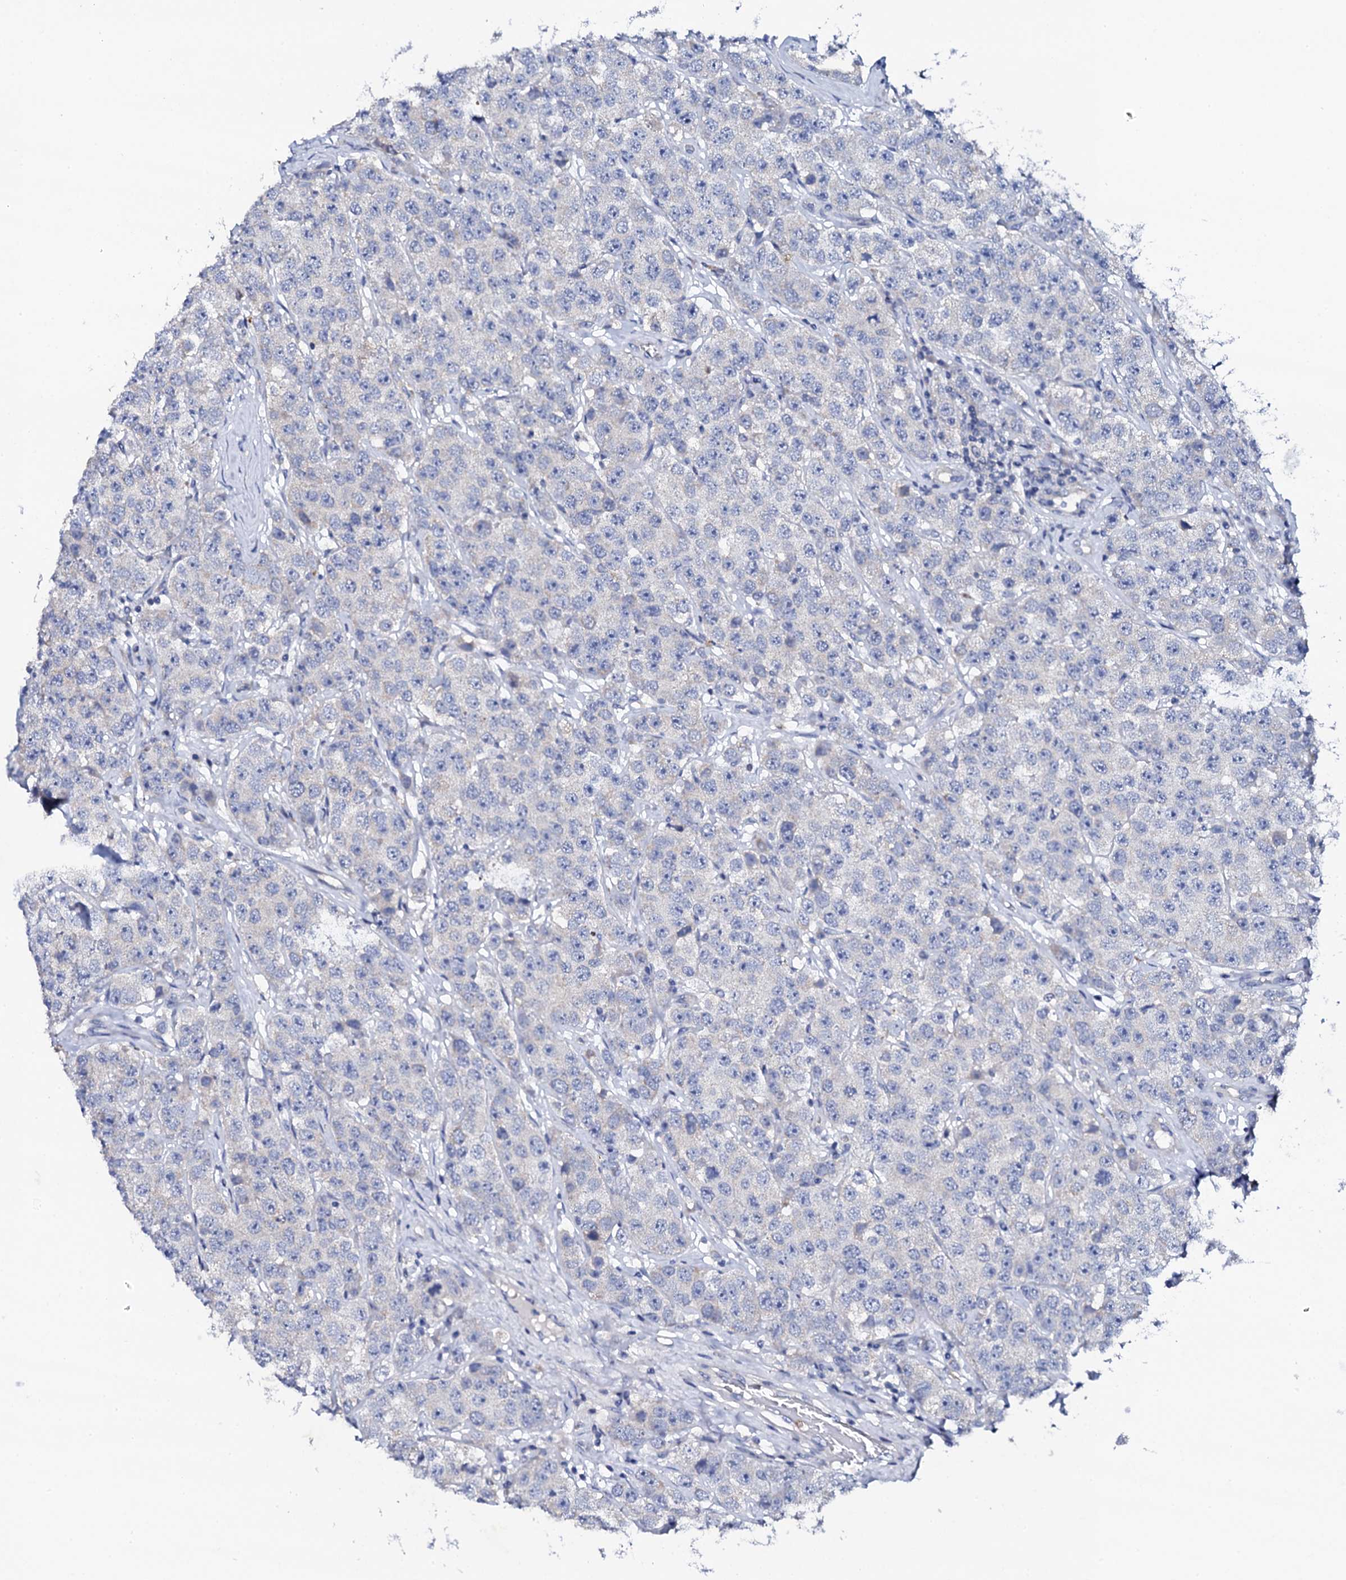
{"staining": {"intensity": "negative", "quantity": "none", "location": "none"}, "tissue": "testis cancer", "cell_type": "Tumor cells", "image_type": "cancer", "snomed": [{"axis": "morphology", "description": "Seminoma, NOS"}, {"axis": "topography", "description": "Testis"}], "caption": "Protein analysis of seminoma (testis) shows no significant staining in tumor cells.", "gene": "NAA16", "patient": {"sex": "male", "age": 28}}